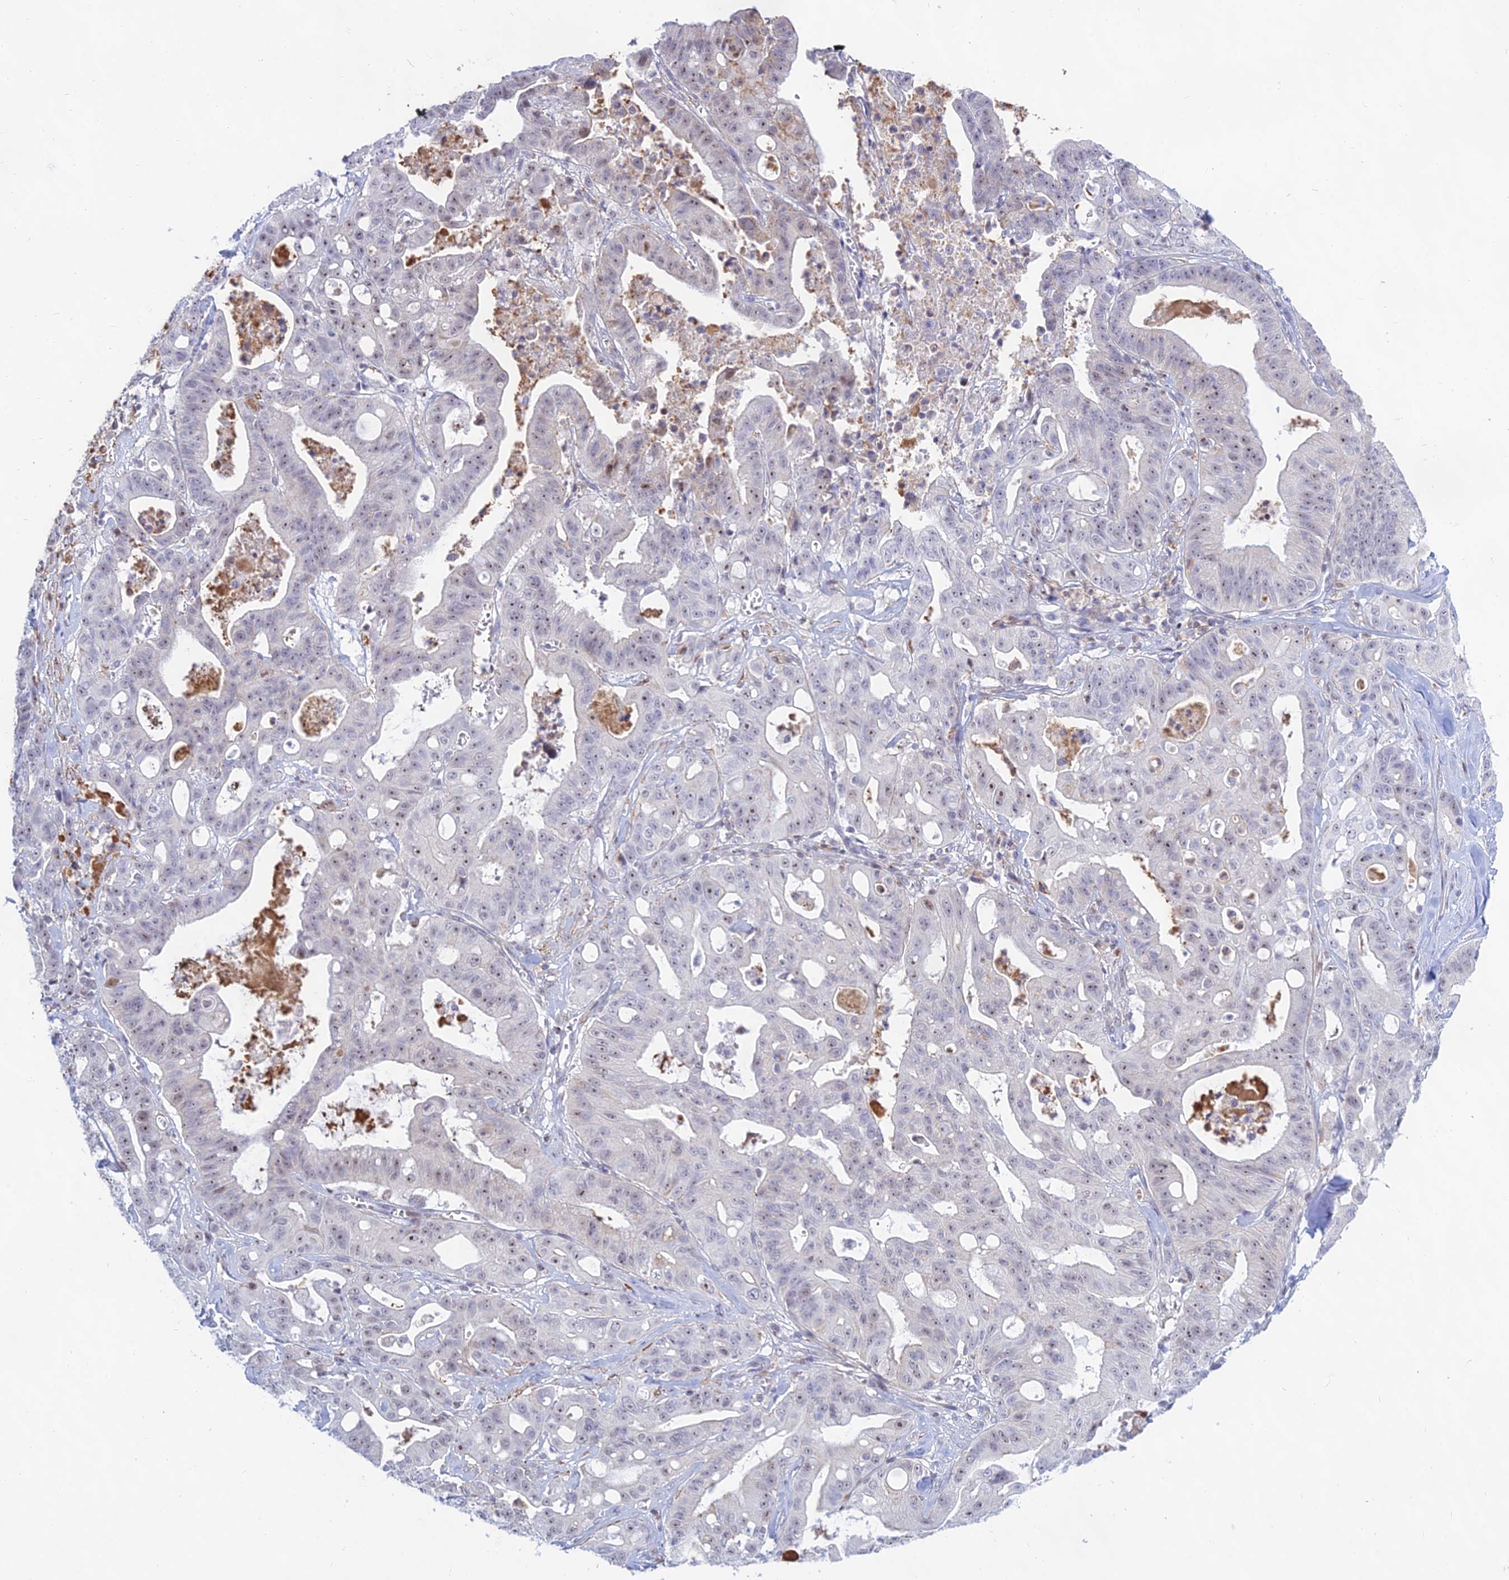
{"staining": {"intensity": "moderate", "quantity": "<25%", "location": "nuclear"}, "tissue": "ovarian cancer", "cell_type": "Tumor cells", "image_type": "cancer", "snomed": [{"axis": "morphology", "description": "Cystadenocarcinoma, mucinous, NOS"}, {"axis": "topography", "description": "Ovary"}], "caption": "This micrograph exhibits ovarian cancer stained with immunohistochemistry (IHC) to label a protein in brown. The nuclear of tumor cells show moderate positivity for the protein. Nuclei are counter-stained blue.", "gene": "KRR1", "patient": {"sex": "female", "age": 70}}